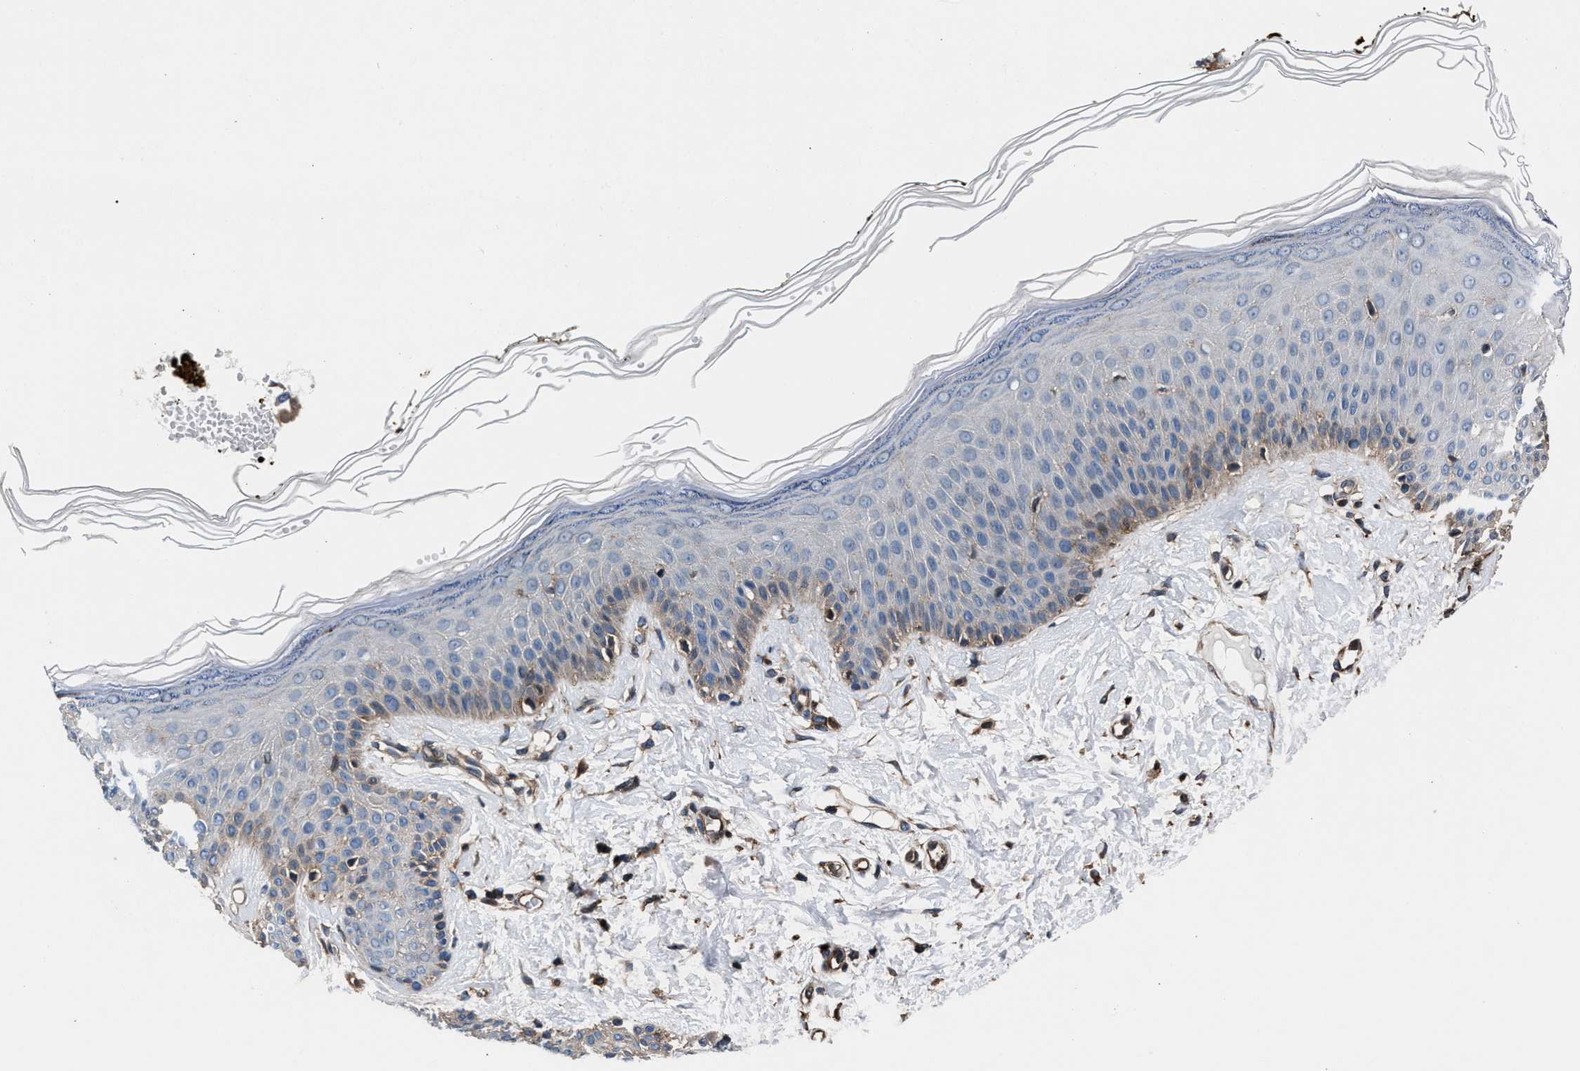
{"staining": {"intensity": "strong", "quantity": ">75%", "location": "cytoplasmic/membranous"}, "tissue": "skin", "cell_type": "Fibroblasts", "image_type": "normal", "snomed": [{"axis": "morphology", "description": "Normal tissue, NOS"}, {"axis": "topography", "description": "Skin"}, {"axis": "topography", "description": "Peripheral nerve tissue"}], "caption": "IHC (DAB (3,3'-diaminobenzidine)) staining of benign human skin displays strong cytoplasmic/membranous protein expression in approximately >75% of fibroblasts.", "gene": "MFSD11", "patient": {"sex": "male", "age": 24}}